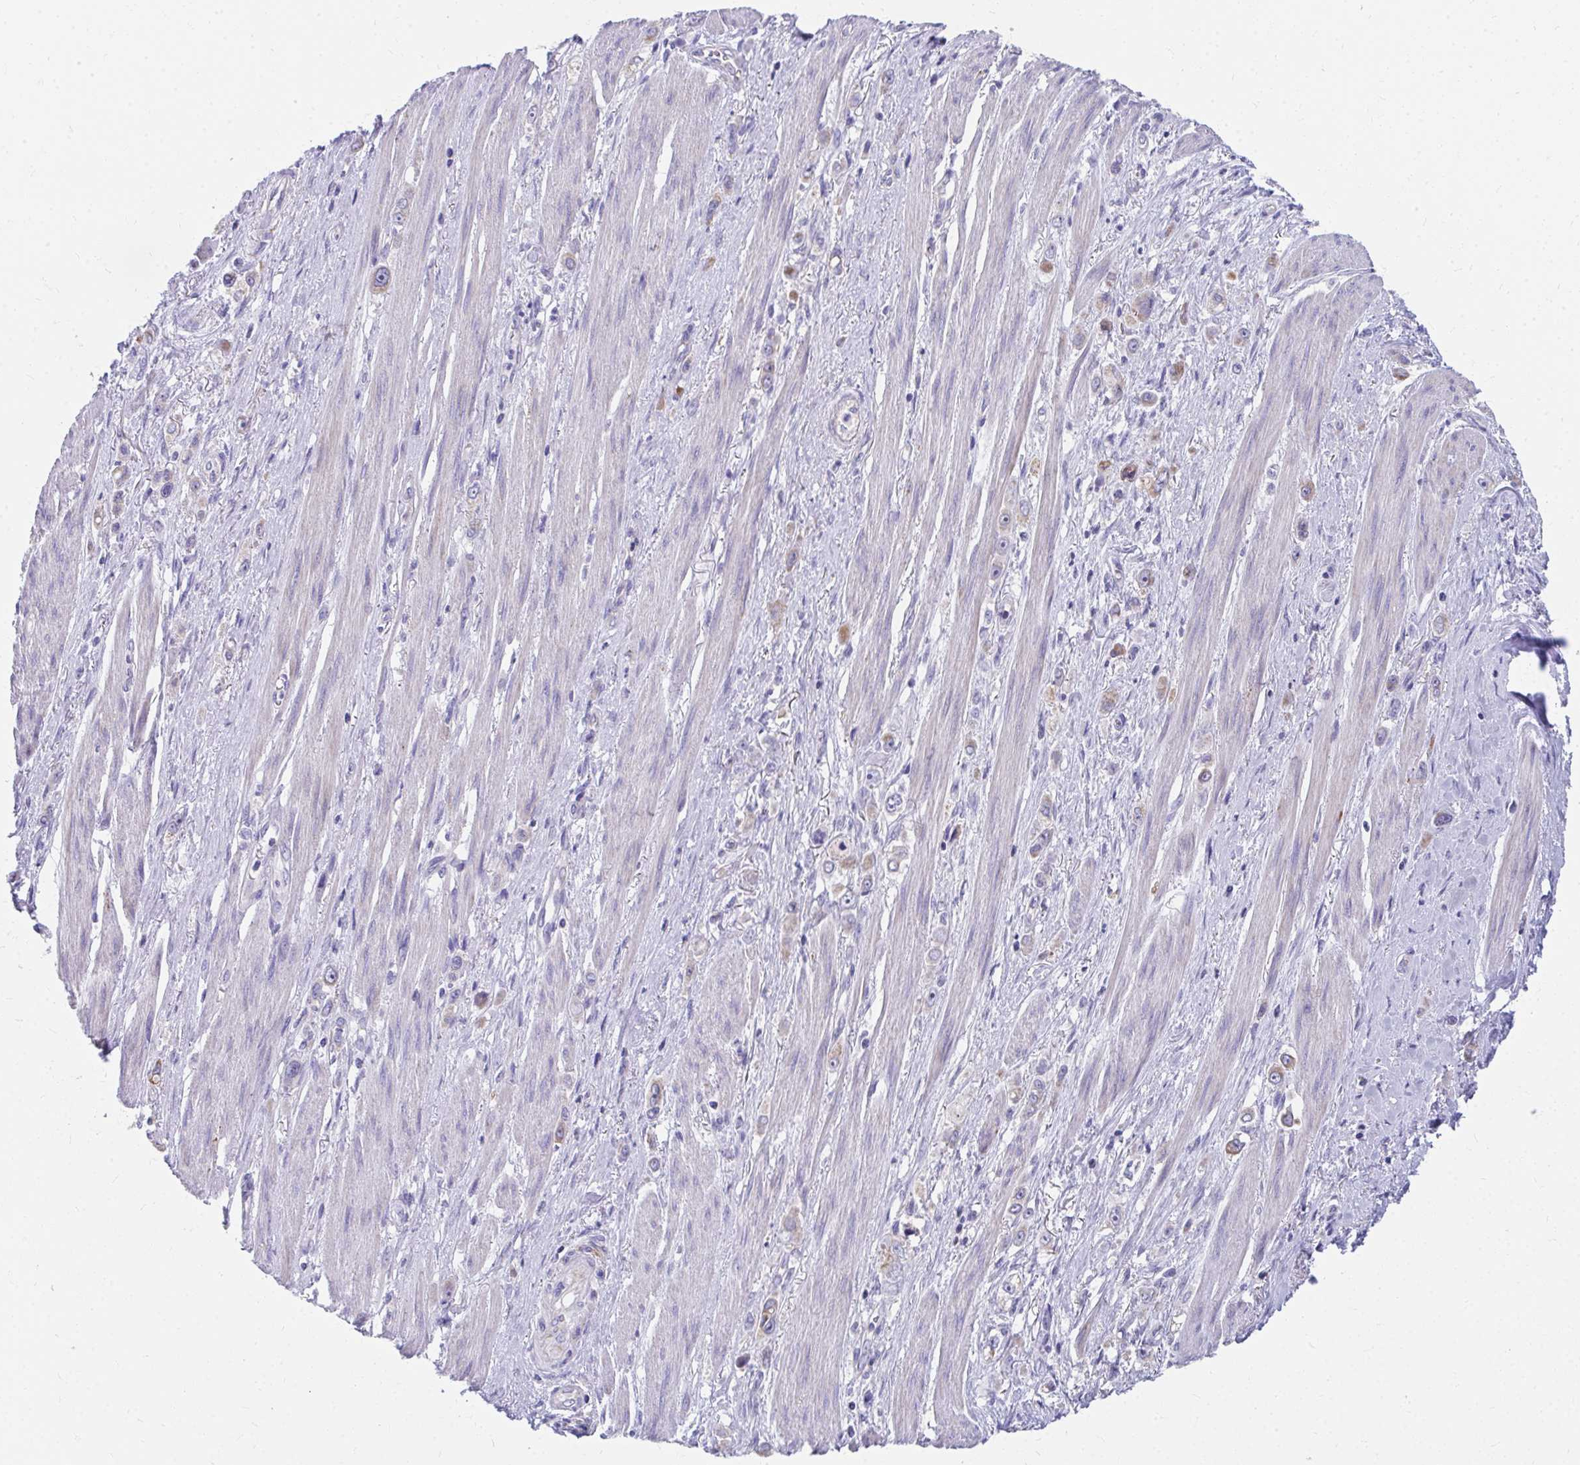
{"staining": {"intensity": "moderate", "quantity": "<25%", "location": "cytoplasmic/membranous"}, "tissue": "stomach cancer", "cell_type": "Tumor cells", "image_type": "cancer", "snomed": [{"axis": "morphology", "description": "Adenocarcinoma, NOS"}, {"axis": "topography", "description": "Stomach, upper"}], "caption": "There is low levels of moderate cytoplasmic/membranous positivity in tumor cells of adenocarcinoma (stomach), as demonstrated by immunohistochemical staining (brown color).", "gene": "IL37", "patient": {"sex": "male", "age": 75}}